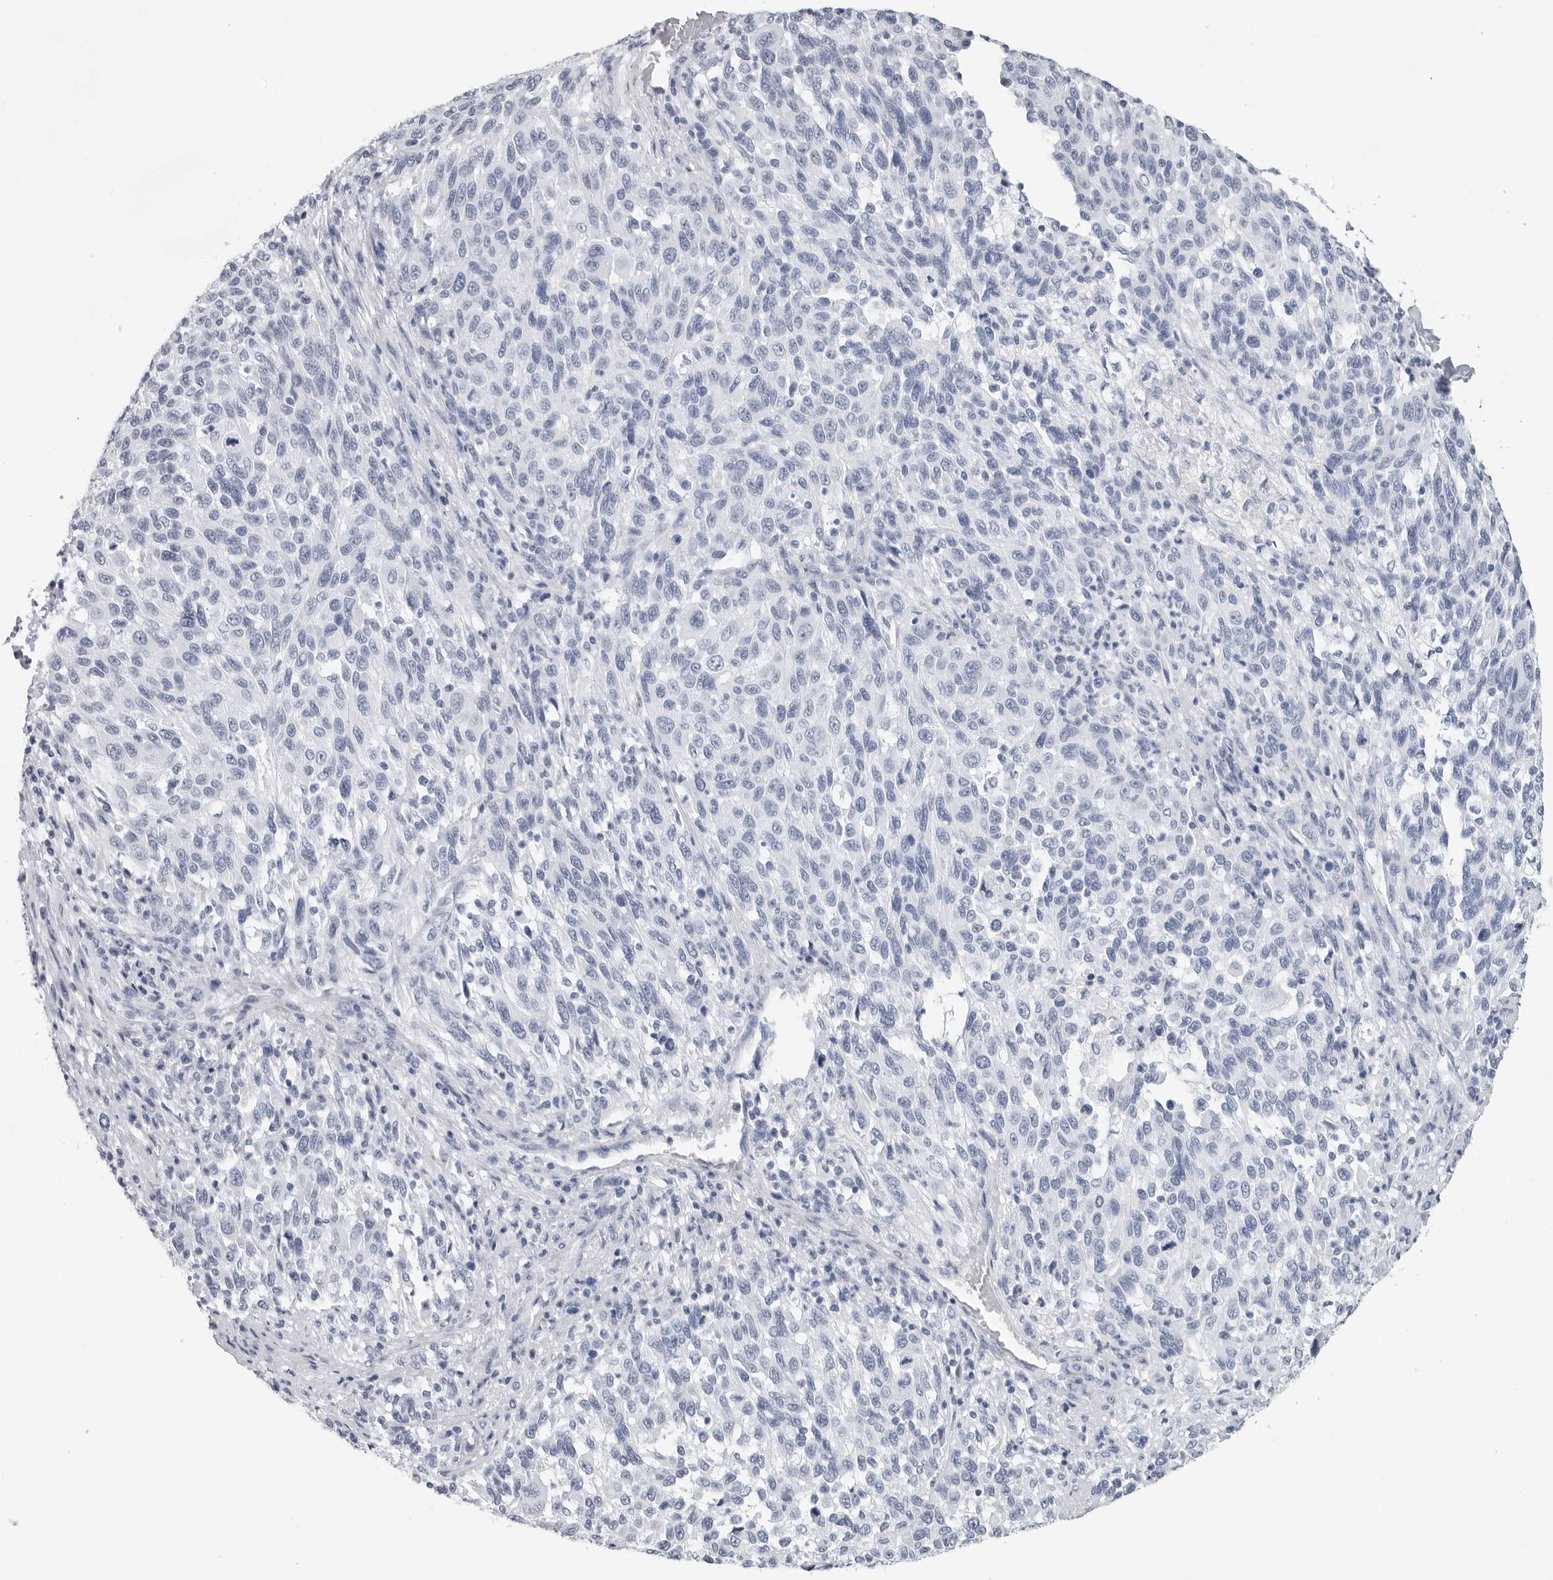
{"staining": {"intensity": "negative", "quantity": "none", "location": "none"}, "tissue": "melanoma", "cell_type": "Tumor cells", "image_type": "cancer", "snomed": [{"axis": "morphology", "description": "Malignant melanoma, Metastatic site"}, {"axis": "topography", "description": "Lymph node"}], "caption": "Immunohistochemistry (IHC) of human melanoma demonstrates no positivity in tumor cells.", "gene": "CSH1", "patient": {"sex": "male", "age": 61}}